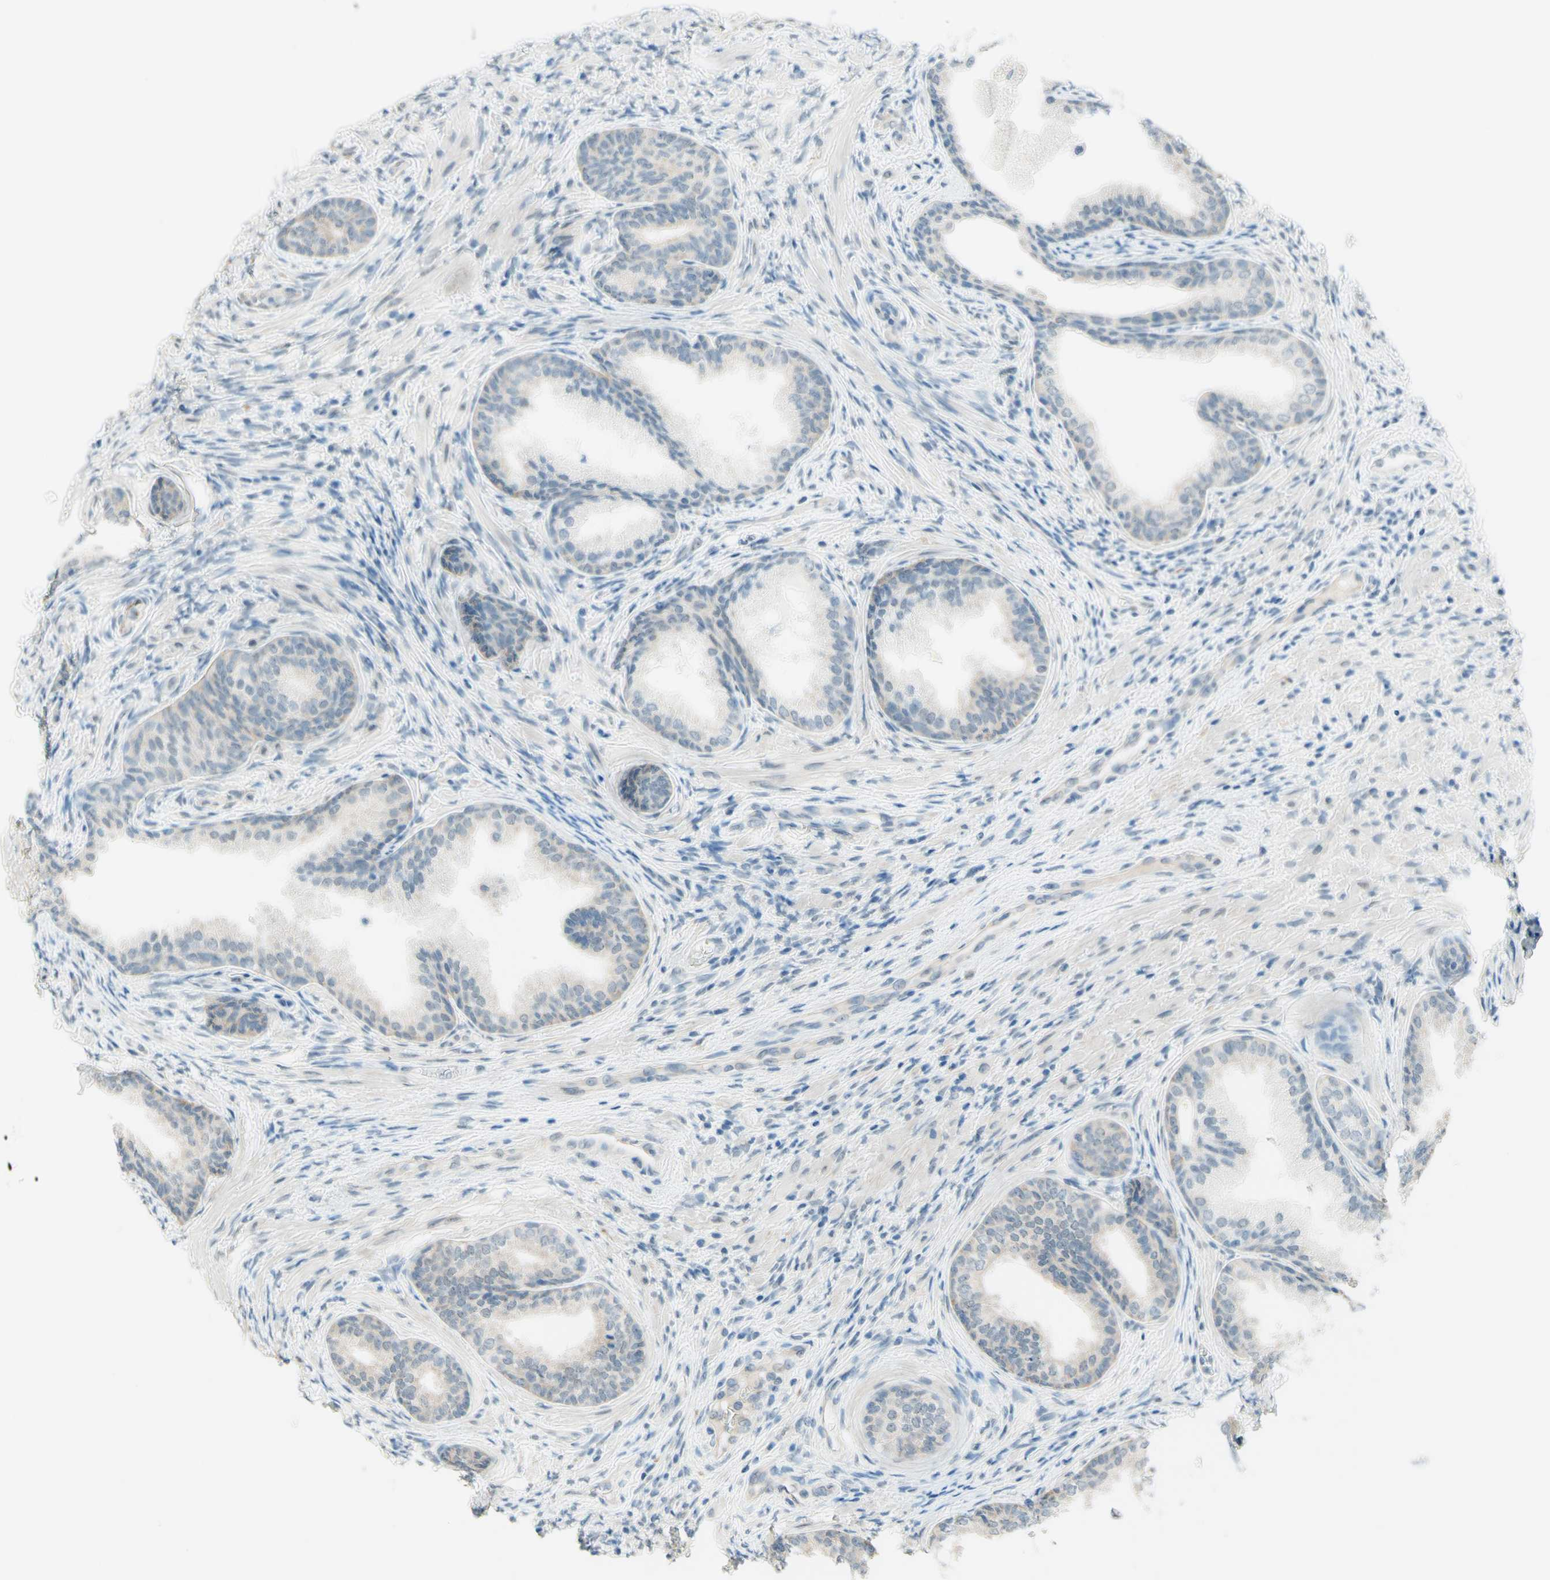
{"staining": {"intensity": "weak", "quantity": "<25%", "location": "cytoplasmic/membranous"}, "tissue": "prostate", "cell_type": "Glandular cells", "image_type": "normal", "snomed": [{"axis": "morphology", "description": "Normal tissue, NOS"}, {"axis": "topography", "description": "Prostate"}], "caption": "Immunohistochemistry (IHC) photomicrograph of benign prostate stained for a protein (brown), which exhibits no staining in glandular cells. (DAB IHC, high magnification).", "gene": "JPH1", "patient": {"sex": "male", "age": 76}}